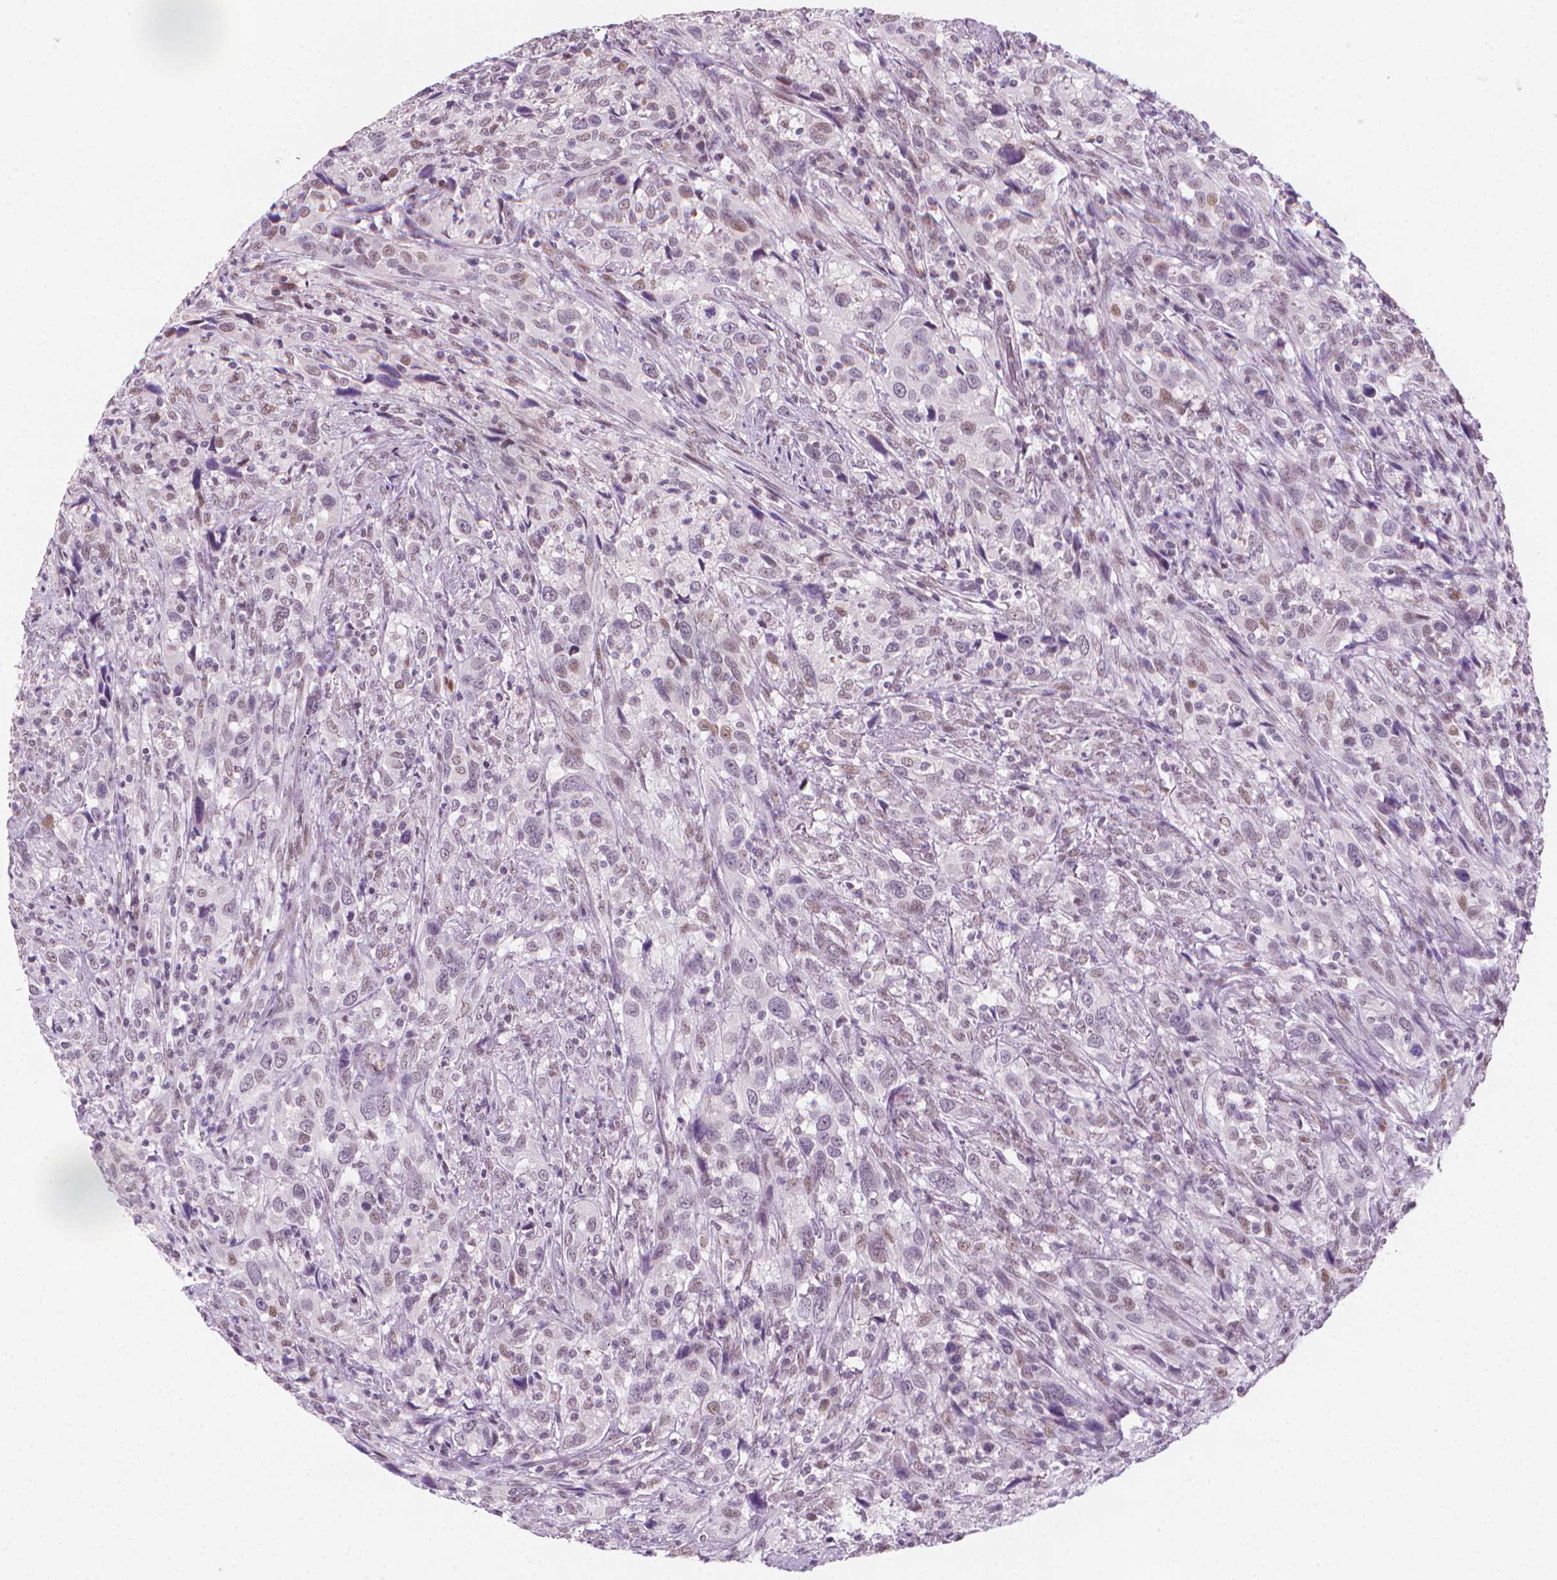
{"staining": {"intensity": "weak", "quantity": "<25%", "location": "nuclear"}, "tissue": "urothelial cancer", "cell_type": "Tumor cells", "image_type": "cancer", "snomed": [{"axis": "morphology", "description": "Urothelial carcinoma, NOS"}, {"axis": "morphology", "description": "Urothelial carcinoma, High grade"}, {"axis": "topography", "description": "Urinary bladder"}], "caption": "Immunohistochemical staining of human transitional cell carcinoma exhibits no significant expression in tumor cells. (Brightfield microscopy of DAB immunohistochemistry at high magnification).", "gene": "CDKN1C", "patient": {"sex": "female", "age": 64}}